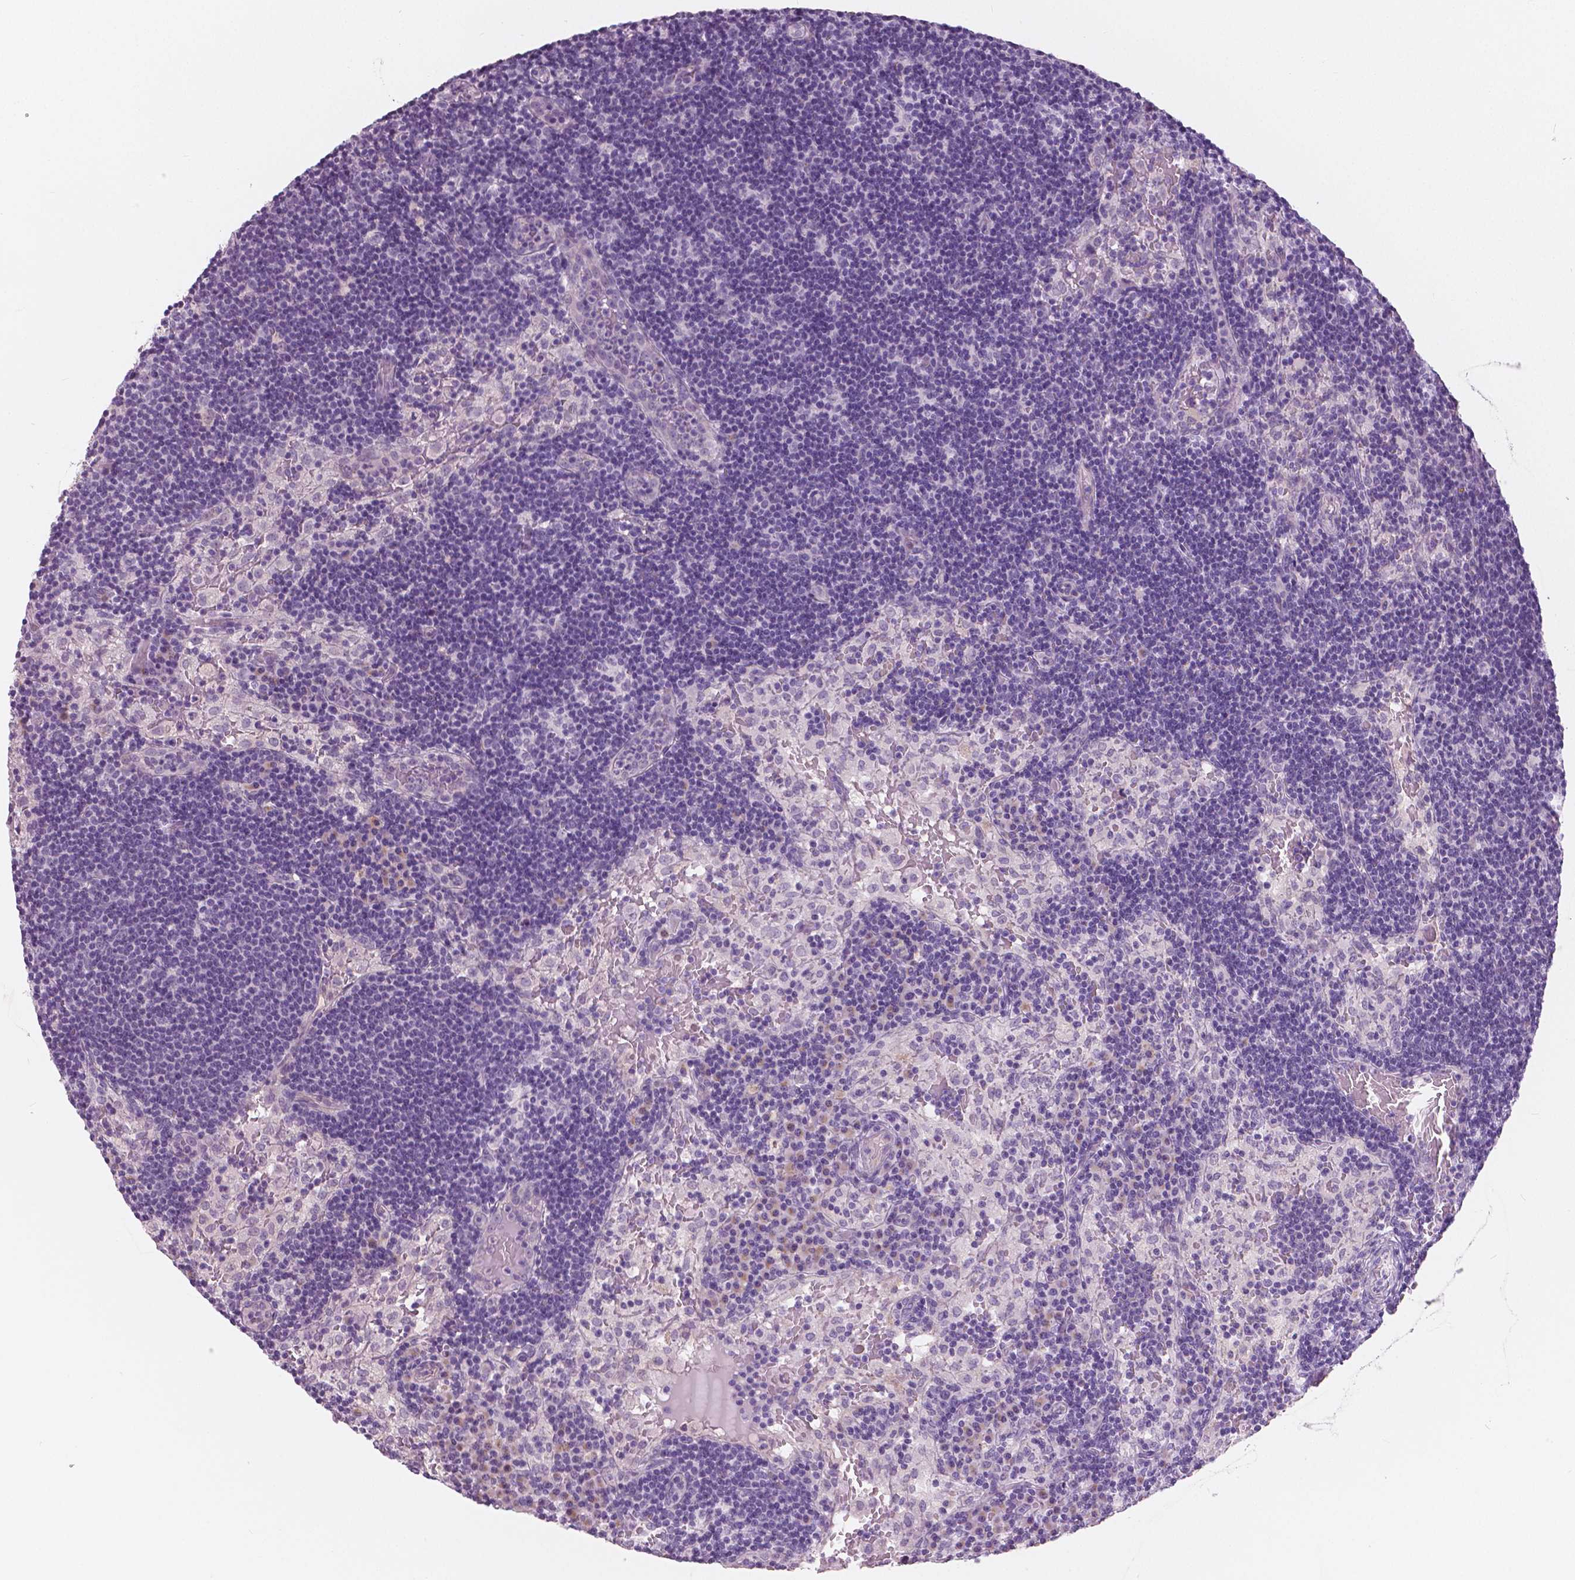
{"staining": {"intensity": "negative", "quantity": "none", "location": "none"}, "tissue": "lymph node", "cell_type": "Germinal center cells", "image_type": "normal", "snomed": [{"axis": "morphology", "description": "Normal tissue, NOS"}, {"axis": "topography", "description": "Lymph node"}], "caption": "DAB immunohistochemical staining of benign human lymph node demonstrates no significant expression in germinal center cells.", "gene": "A4GNT", "patient": {"sex": "male", "age": 62}}